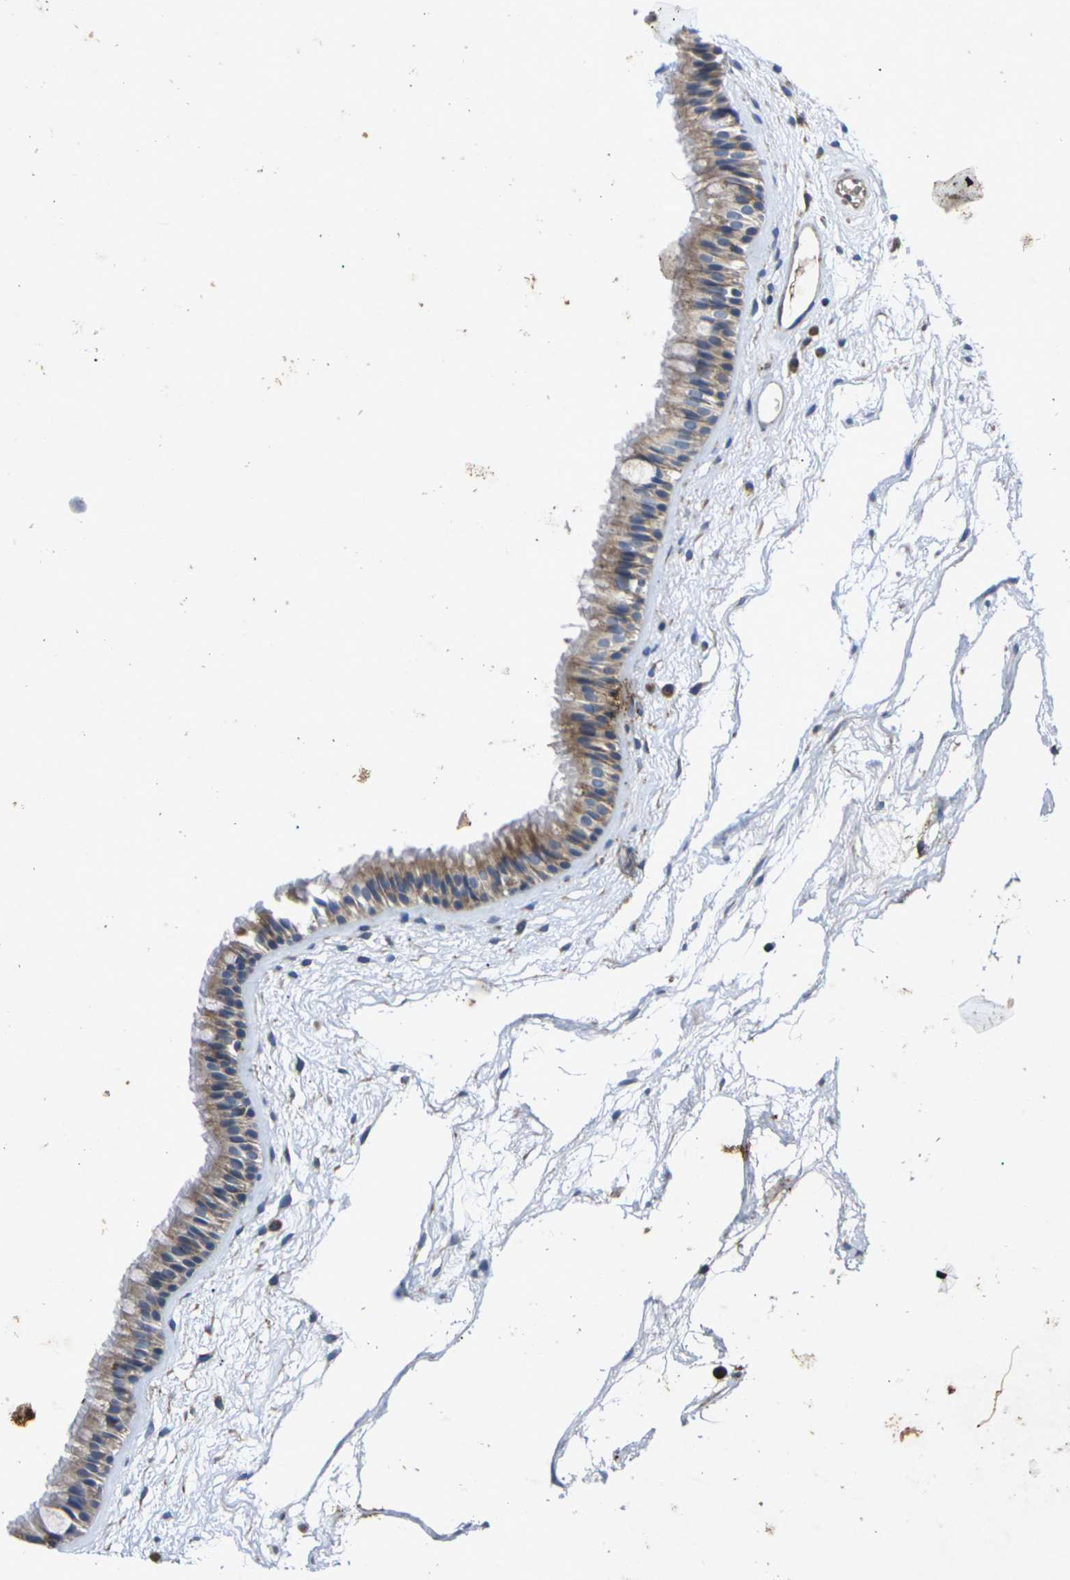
{"staining": {"intensity": "moderate", "quantity": ">75%", "location": "cytoplasmic/membranous"}, "tissue": "nasopharynx", "cell_type": "Respiratory epithelial cells", "image_type": "normal", "snomed": [{"axis": "morphology", "description": "Normal tissue, NOS"}, {"axis": "morphology", "description": "Inflammation, NOS"}, {"axis": "topography", "description": "Nasopharynx"}], "caption": "This photomicrograph displays benign nasopharynx stained with immunohistochemistry to label a protein in brown. The cytoplasmic/membranous of respiratory epithelial cells show moderate positivity for the protein. Nuclei are counter-stained blue.", "gene": "KIF1B", "patient": {"sex": "male", "age": 48}}